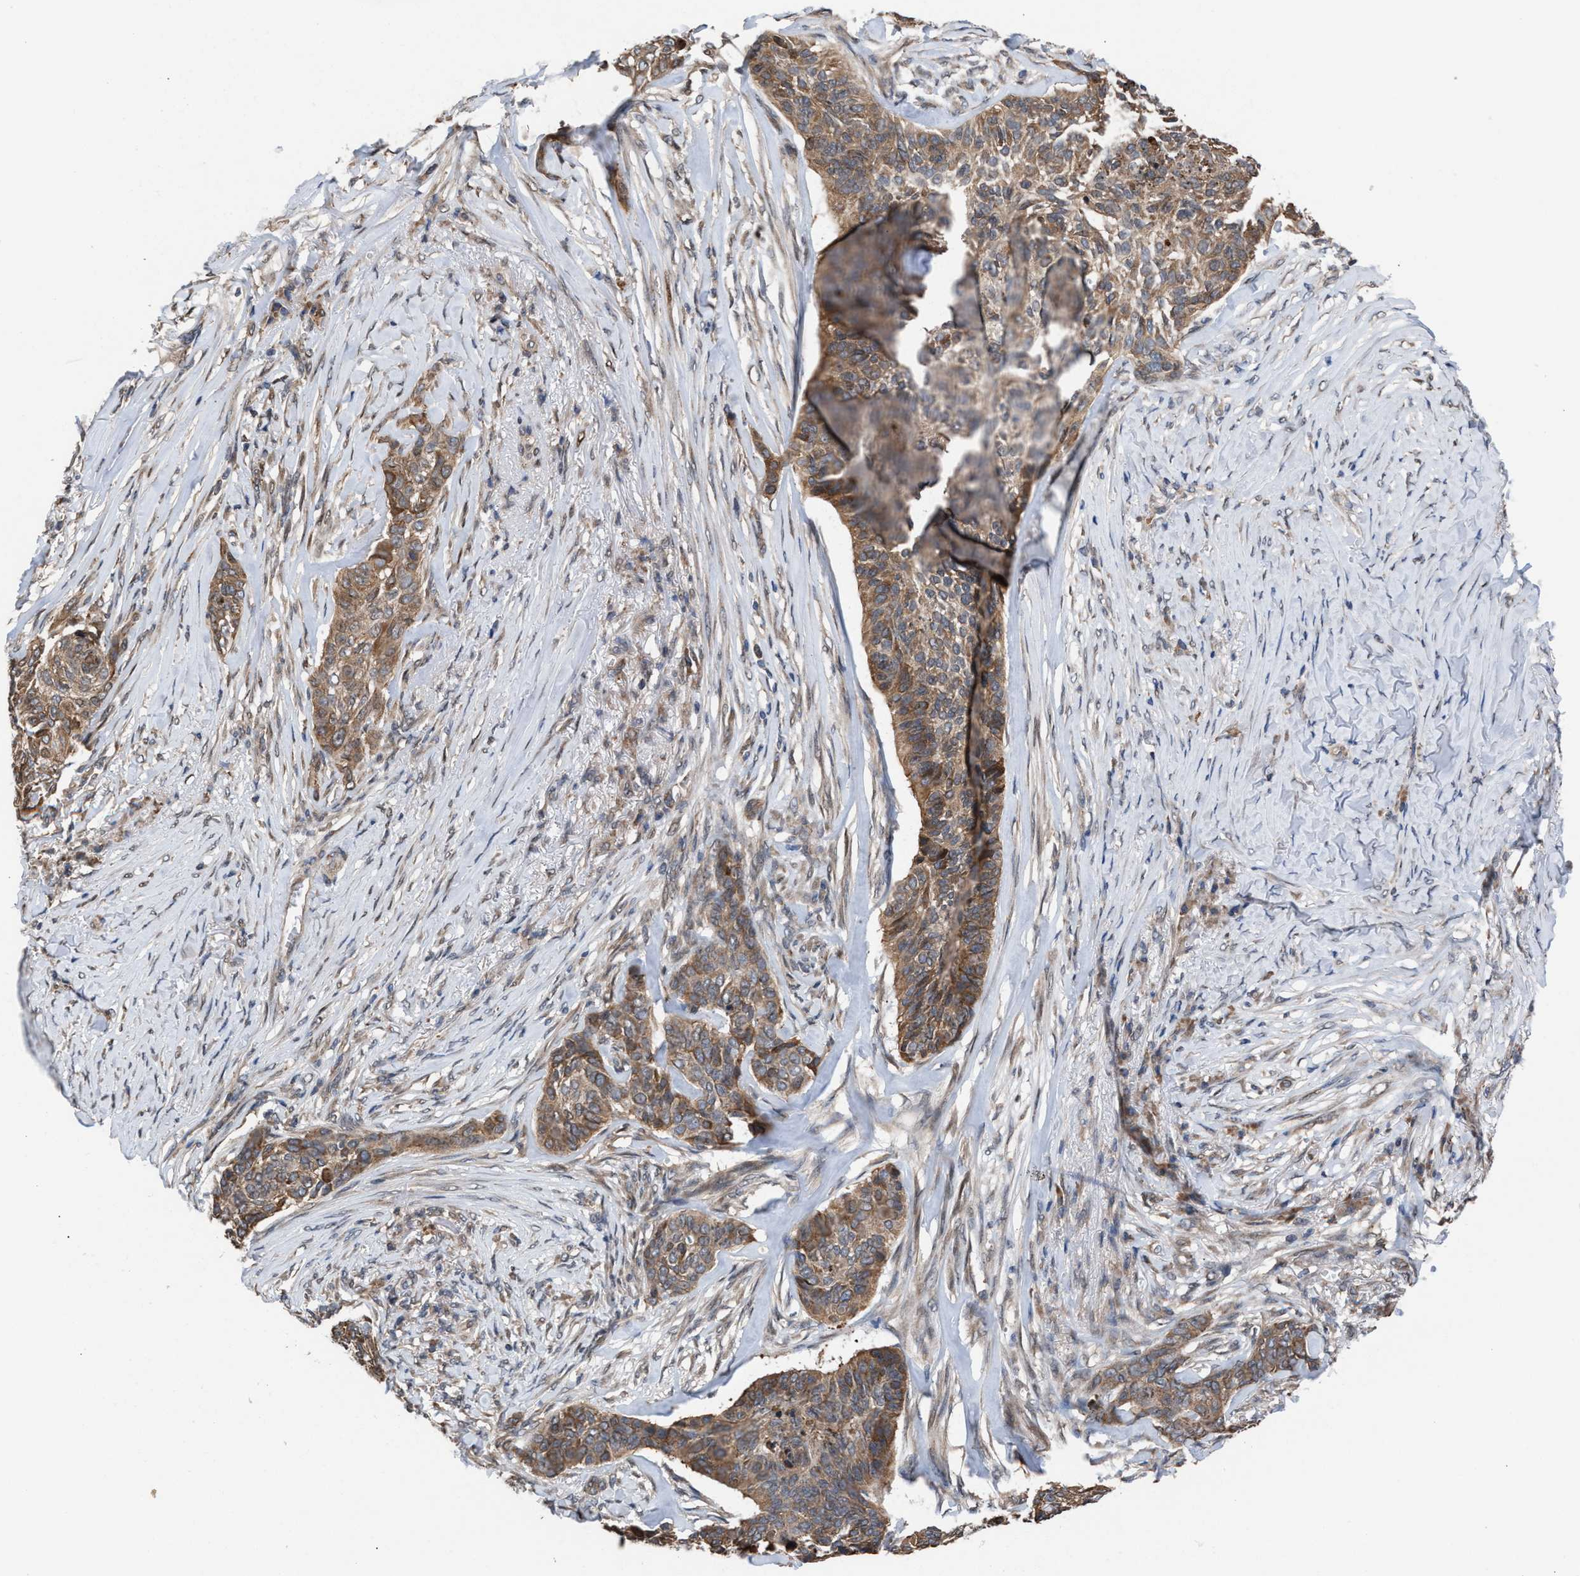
{"staining": {"intensity": "moderate", "quantity": ">75%", "location": "cytoplasmic/membranous"}, "tissue": "skin cancer", "cell_type": "Tumor cells", "image_type": "cancer", "snomed": [{"axis": "morphology", "description": "Basal cell carcinoma"}, {"axis": "topography", "description": "Skin"}], "caption": "Skin basal cell carcinoma stained with a protein marker exhibits moderate staining in tumor cells.", "gene": "TP53BP2", "patient": {"sex": "male", "age": 85}}